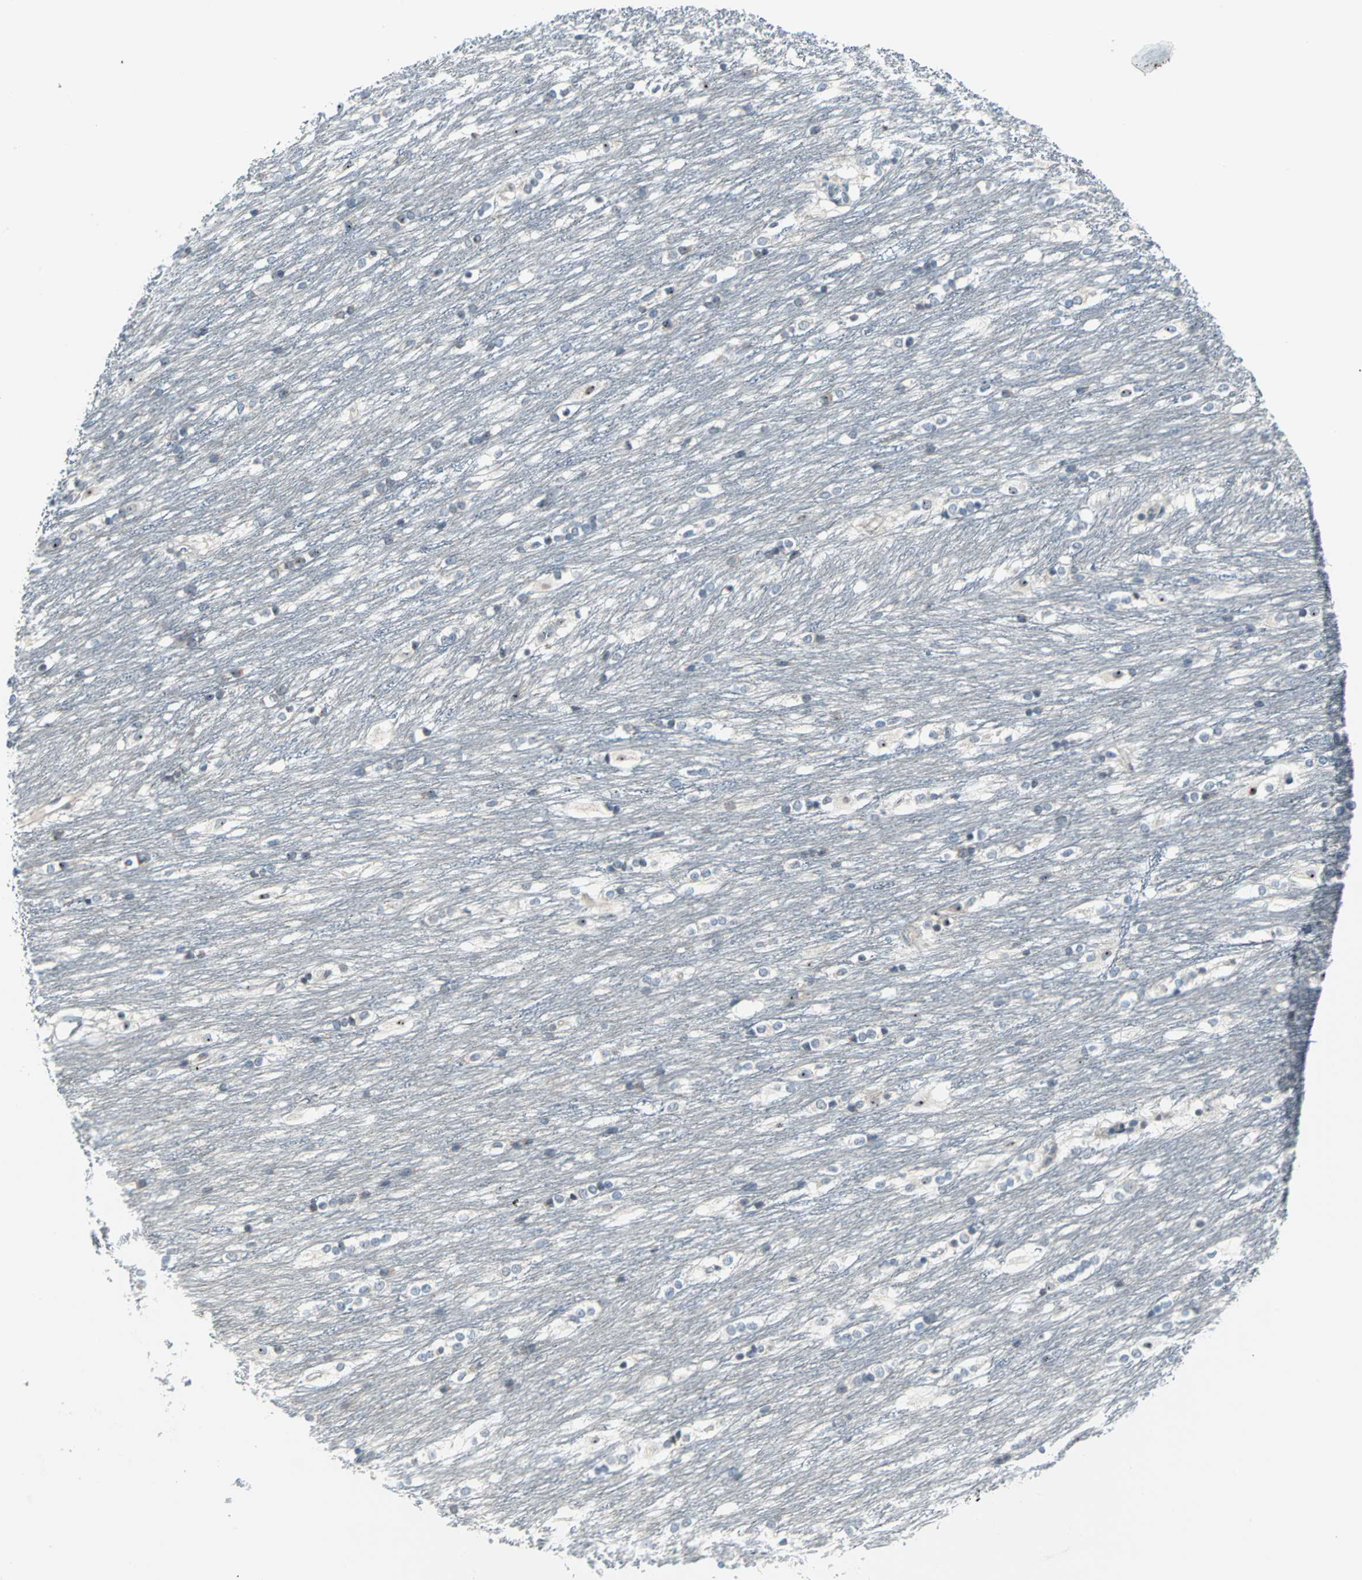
{"staining": {"intensity": "strong", "quantity": "25%-75%", "location": "nuclear"}, "tissue": "caudate", "cell_type": "Glial cells", "image_type": "normal", "snomed": [{"axis": "morphology", "description": "Normal tissue, NOS"}, {"axis": "topography", "description": "Lateral ventricle wall"}], "caption": "Benign caudate was stained to show a protein in brown. There is high levels of strong nuclear positivity in approximately 25%-75% of glial cells. Nuclei are stained in blue.", "gene": "MYBBP1A", "patient": {"sex": "female", "age": 19}}